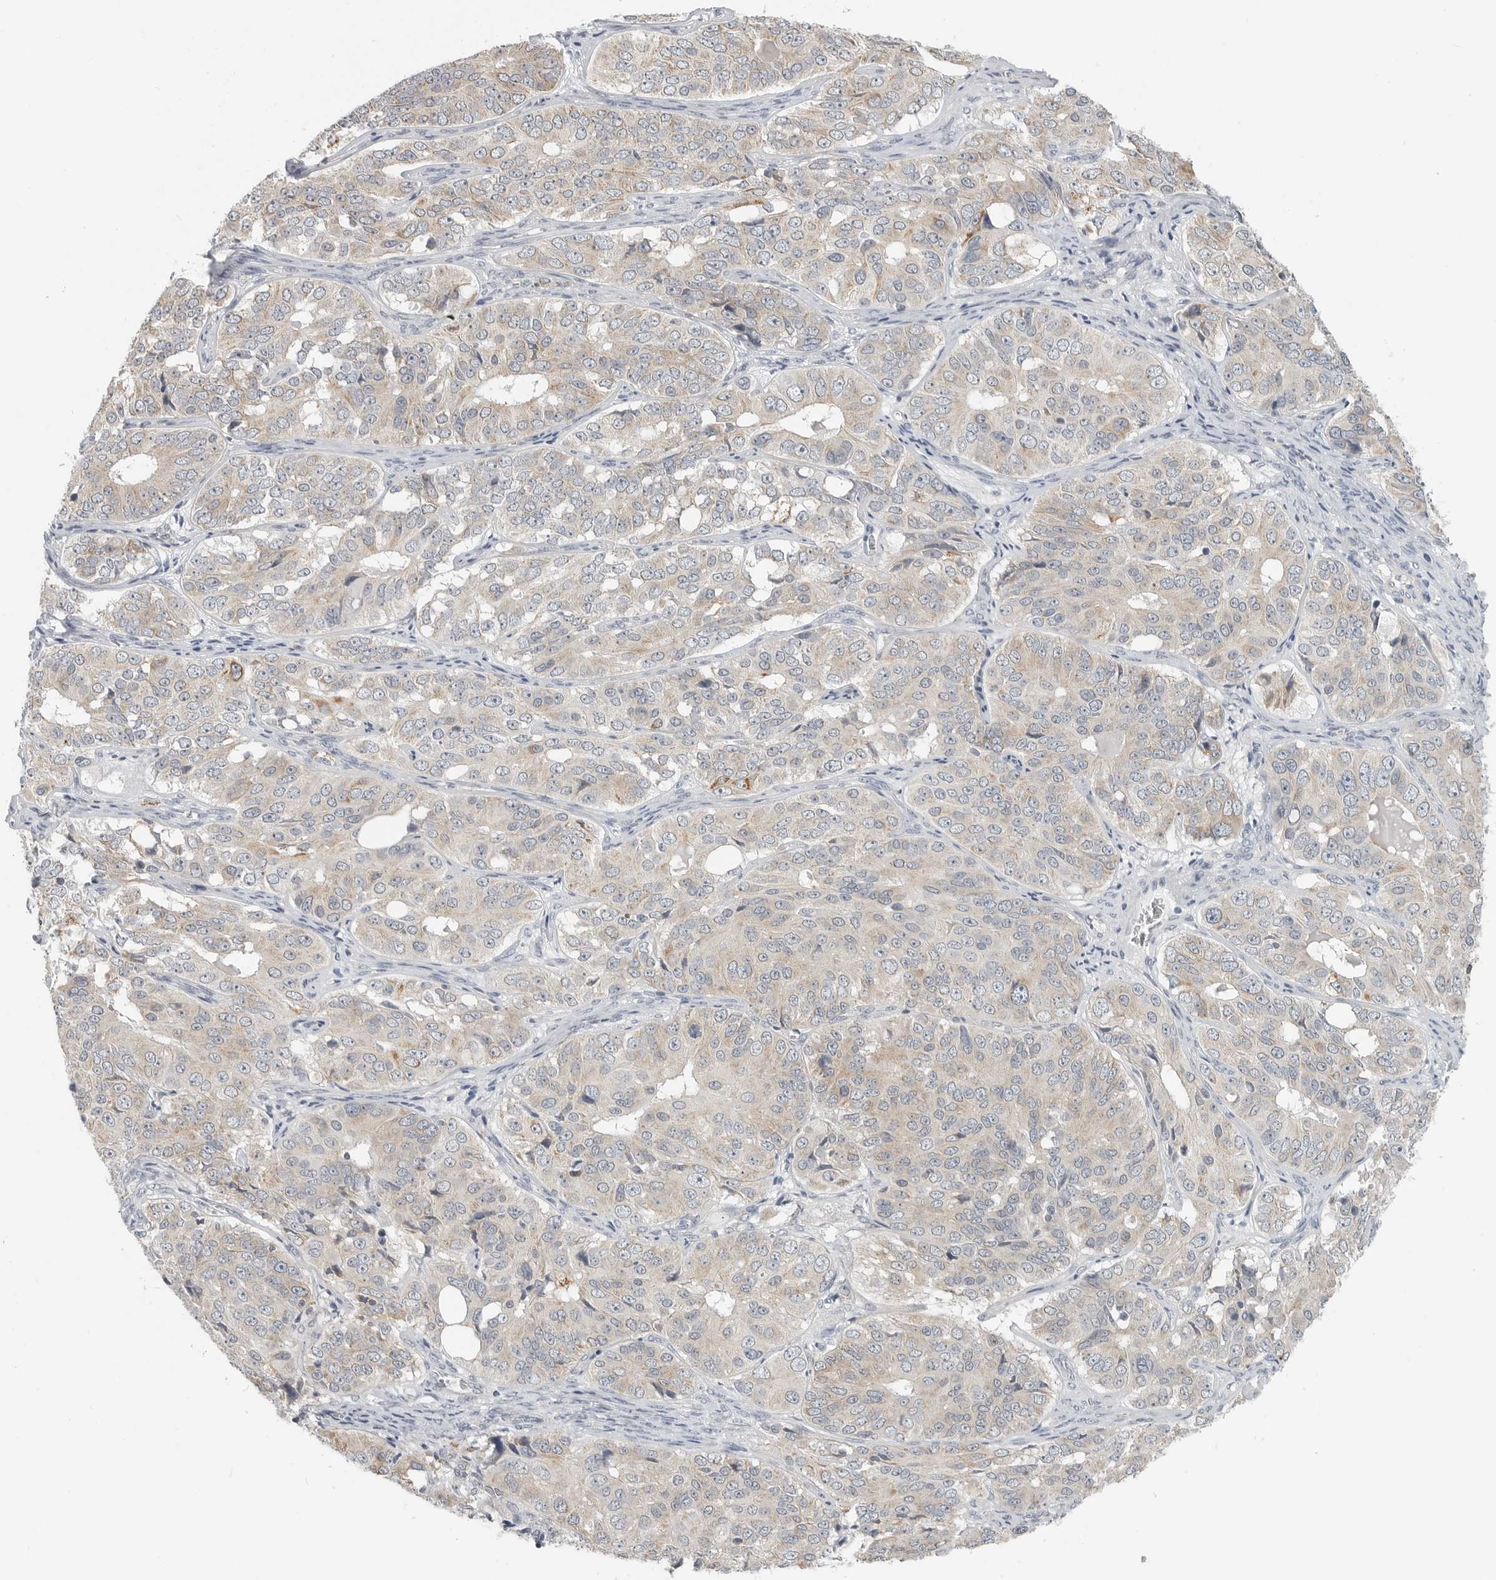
{"staining": {"intensity": "weak", "quantity": "25%-75%", "location": "cytoplasmic/membranous"}, "tissue": "ovarian cancer", "cell_type": "Tumor cells", "image_type": "cancer", "snomed": [{"axis": "morphology", "description": "Carcinoma, endometroid"}, {"axis": "topography", "description": "Ovary"}], "caption": "Ovarian endometroid carcinoma stained for a protein (brown) exhibits weak cytoplasmic/membranous positive expression in approximately 25%-75% of tumor cells.", "gene": "IL12RB2", "patient": {"sex": "female", "age": 51}}